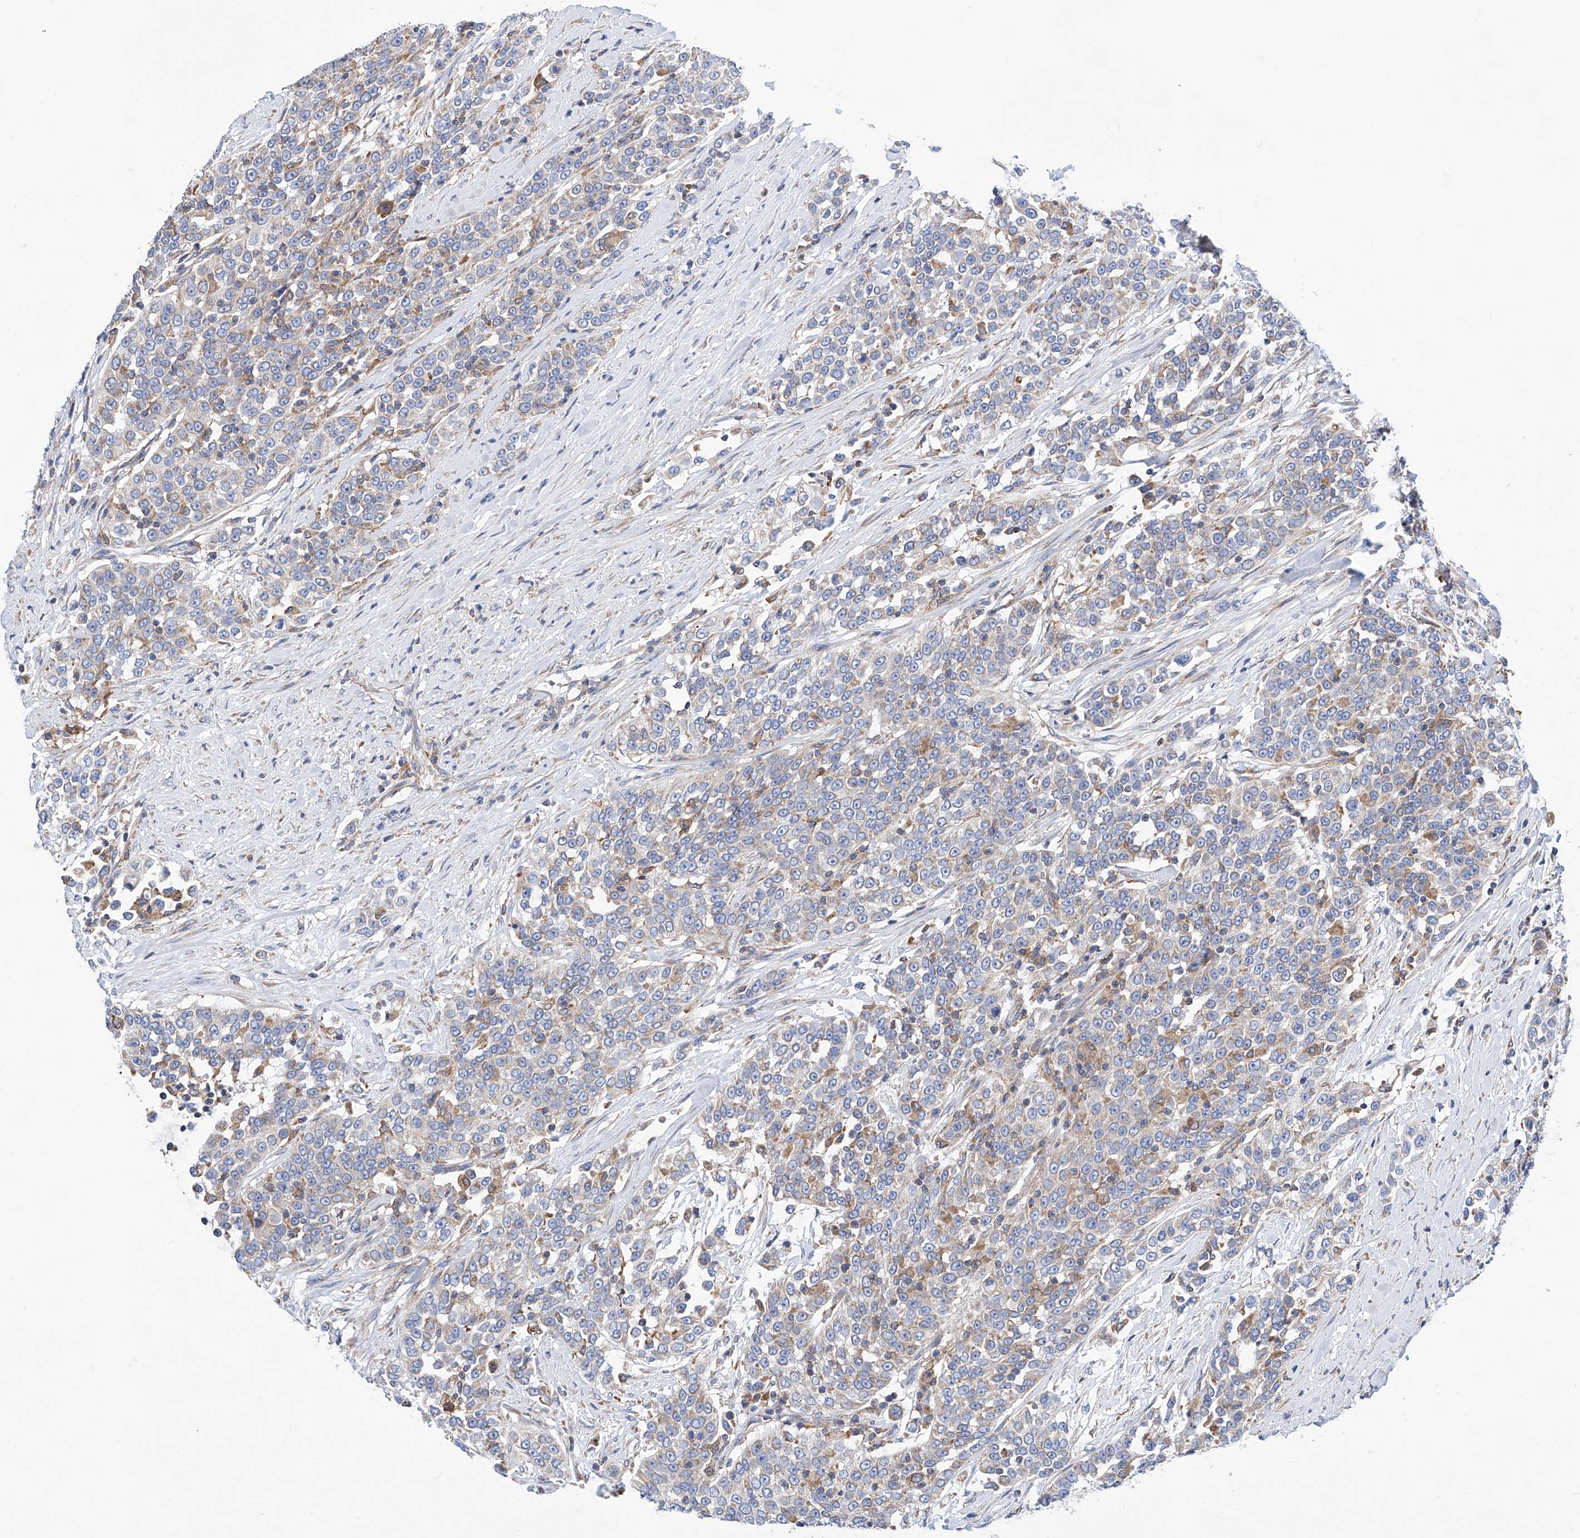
{"staining": {"intensity": "weak", "quantity": "<25%", "location": "cytoplasmic/membranous"}, "tissue": "urothelial cancer", "cell_type": "Tumor cells", "image_type": "cancer", "snomed": [{"axis": "morphology", "description": "Urothelial carcinoma, High grade"}, {"axis": "topography", "description": "Urinary bladder"}], "caption": "DAB immunohistochemical staining of human high-grade urothelial carcinoma shows no significant expression in tumor cells. (Stains: DAB IHC with hematoxylin counter stain, Microscopy: brightfield microscopy at high magnification).", "gene": "MAD2L1", "patient": {"sex": "female", "age": 80}}